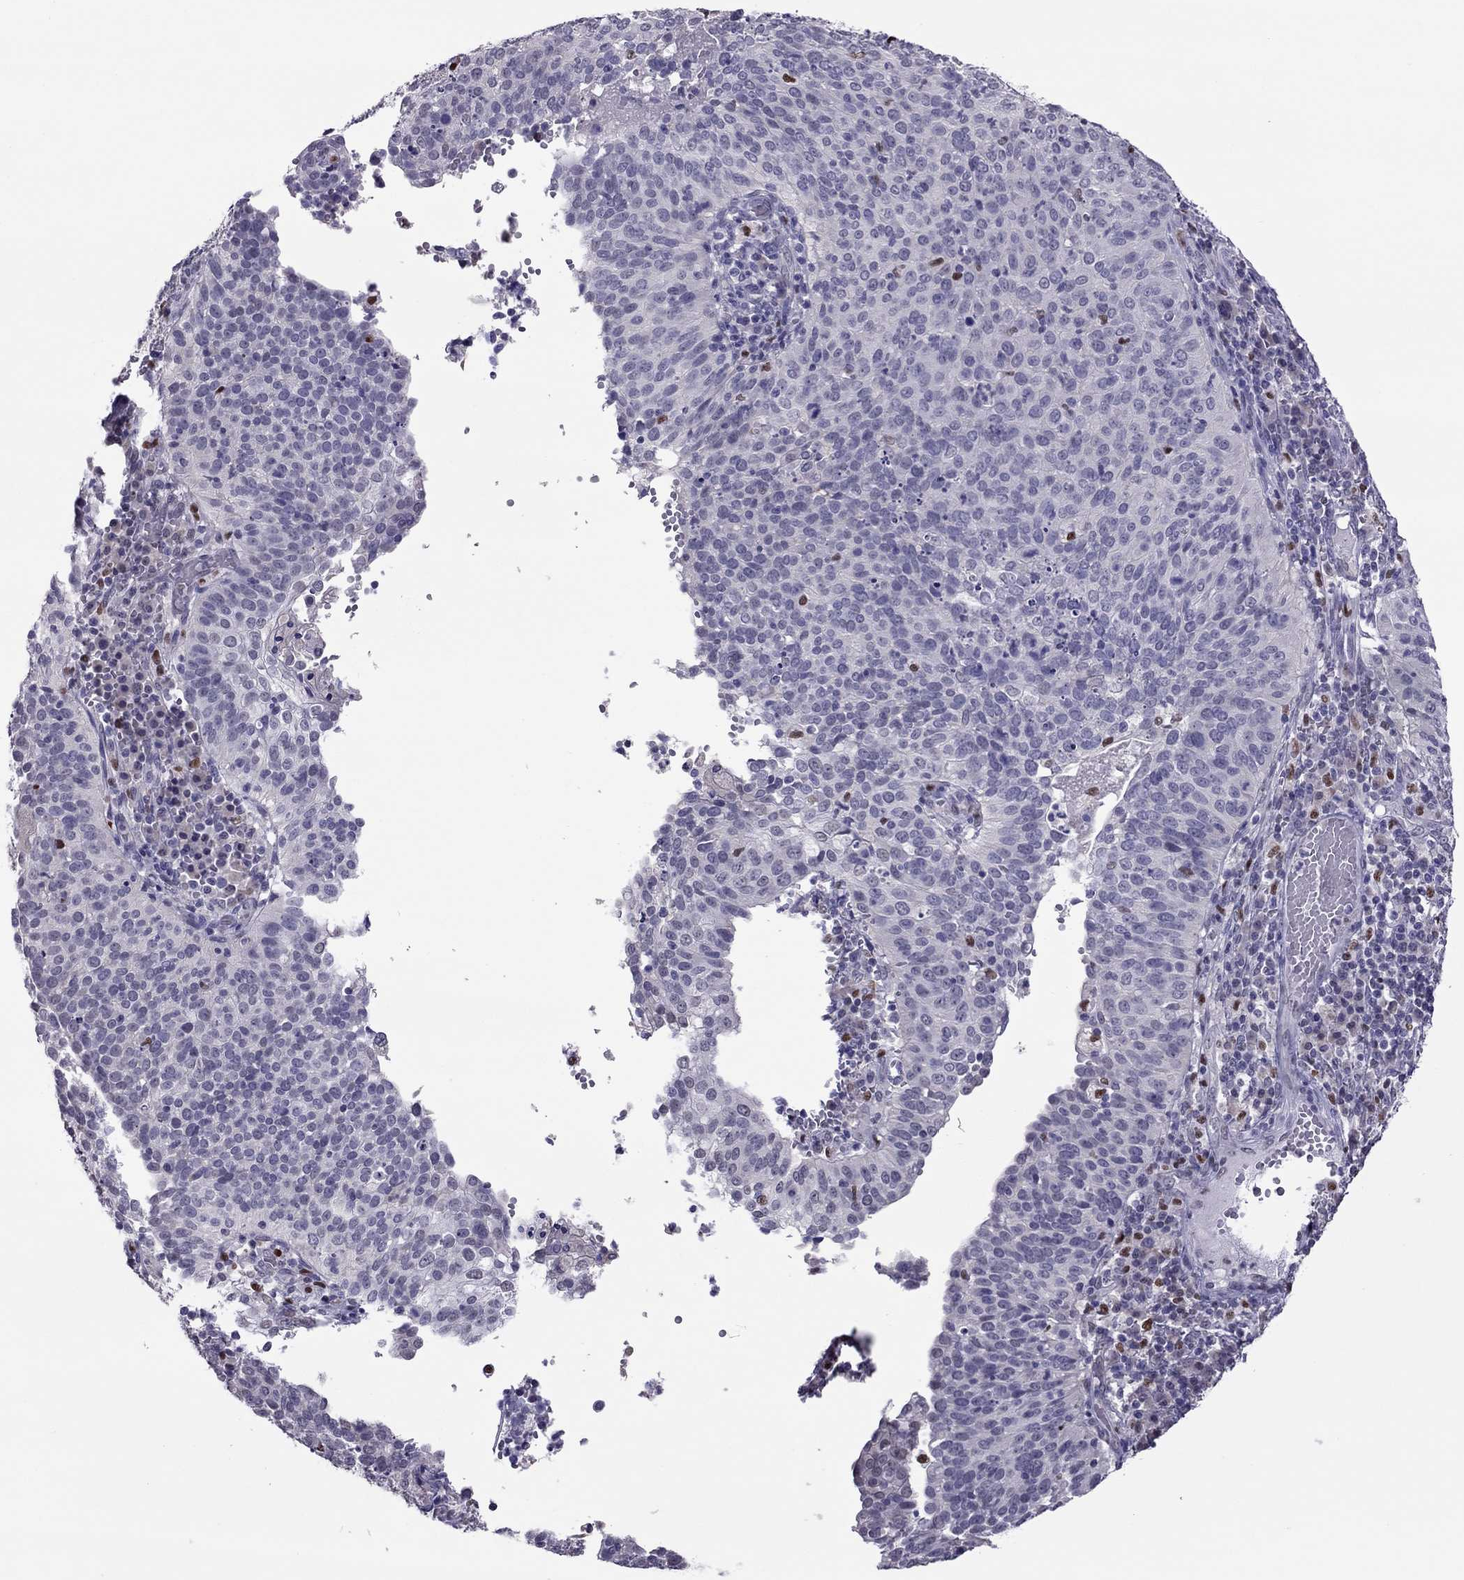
{"staining": {"intensity": "negative", "quantity": "none", "location": "none"}, "tissue": "cervical cancer", "cell_type": "Tumor cells", "image_type": "cancer", "snomed": [{"axis": "morphology", "description": "Squamous cell carcinoma, NOS"}, {"axis": "topography", "description": "Cervix"}], "caption": "This micrograph is of cervical cancer stained with IHC to label a protein in brown with the nuclei are counter-stained blue. There is no staining in tumor cells.", "gene": "SPINT3", "patient": {"sex": "female", "age": 39}}